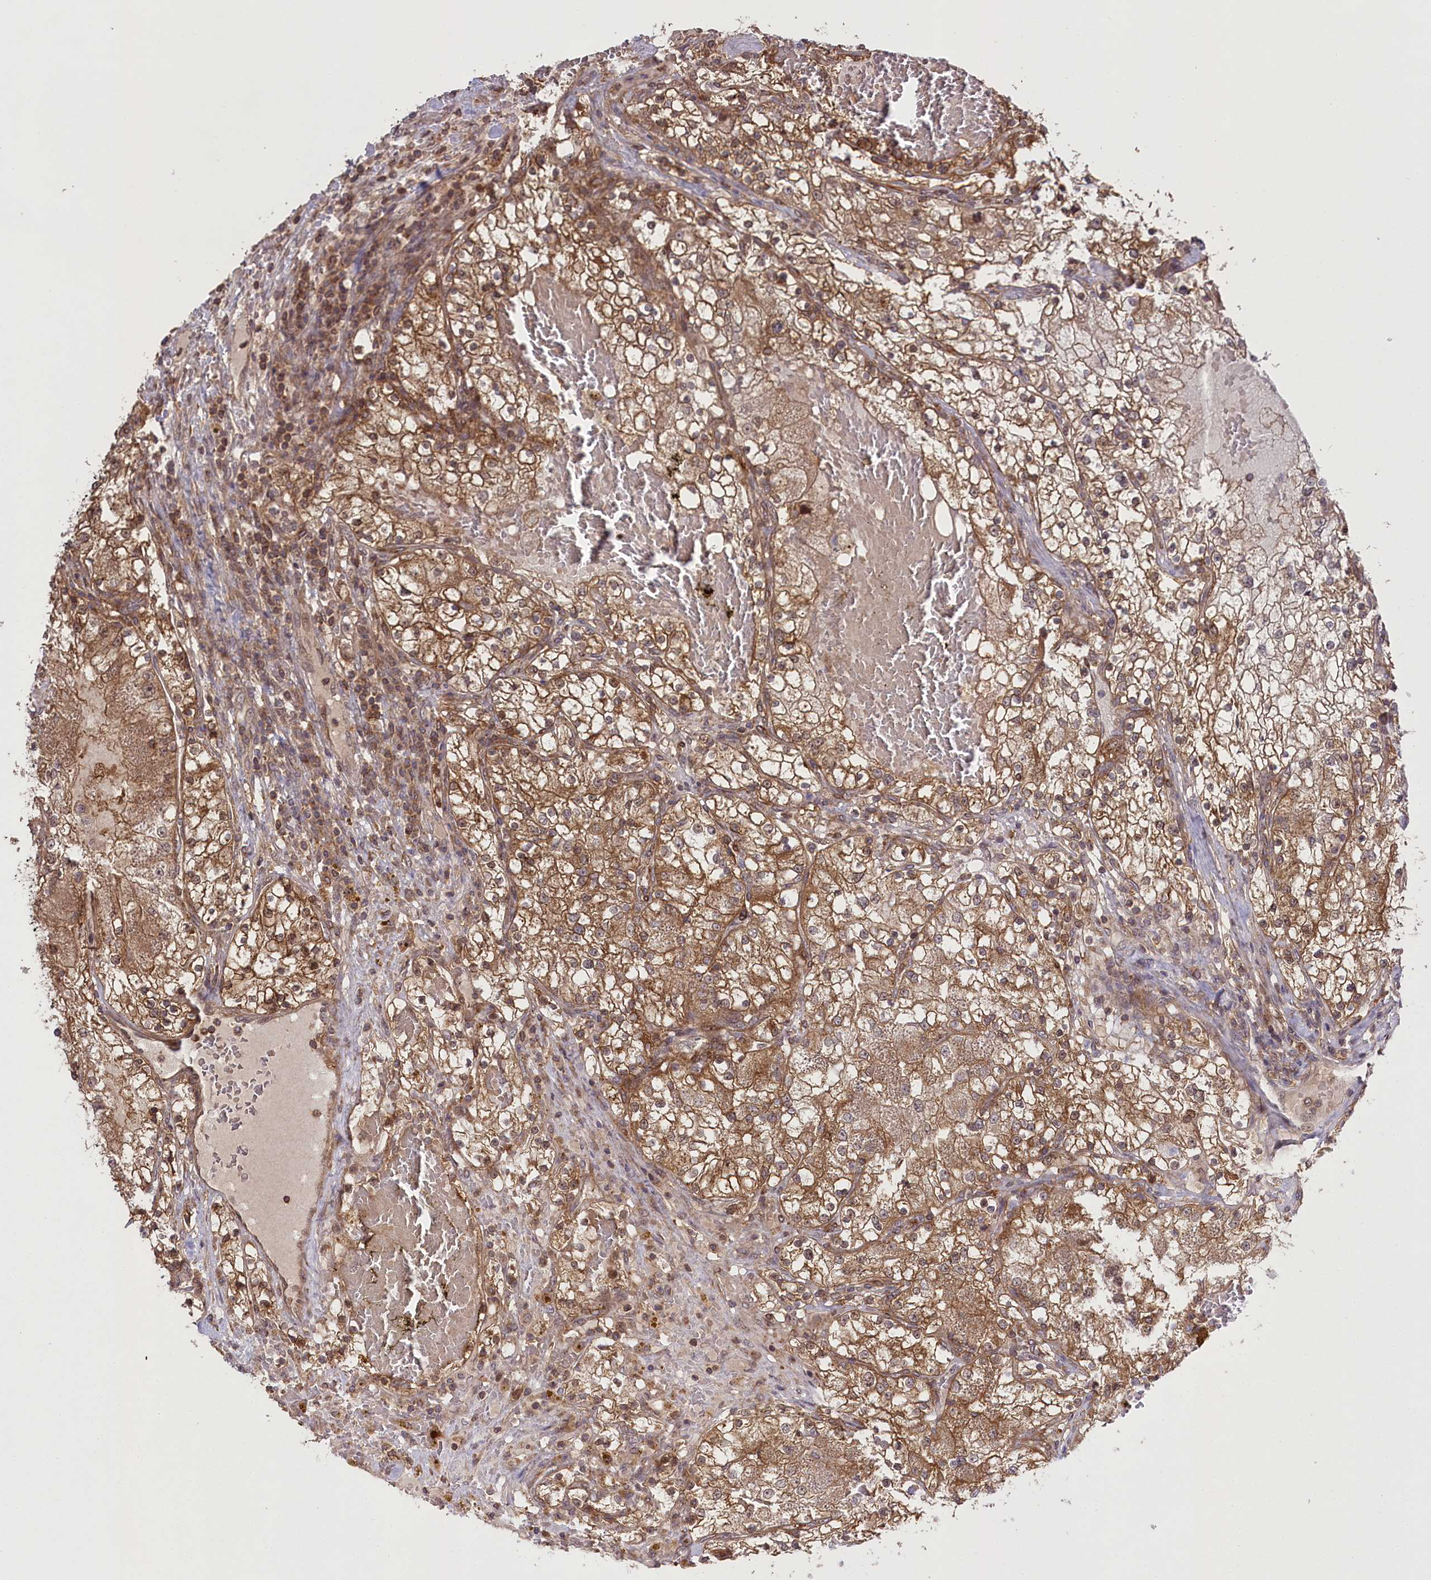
{"staining": {"intensity": "moderate", "quantity": ">75%", "location": "cytoplasmic/membranous"}, "tissue": "renal cancer", "cell_type": "Tumor cells", "image_type": "cancer", "snomed": [{"axis": "morphology", "description": "Normal tissue, NOS"}, {"axis": "morphology", "description": "Adenocarcinoma, NOS"}, {"axis": "topography", "description": "Kidney"}], "caption": "Protein positivity by immunohistochemistry (IHC) demonstrates moderate cytoplasmic/membranous staining in about >75% of tumor cells in renal cancer. The staining was performed using DAB to visualize the protein expression in brown, while the nuclei were stained in blue with hematoxylin (Magnification: 20x).", "gene": "CCDC91", "patient": {"sex": "male", "age": 68}}